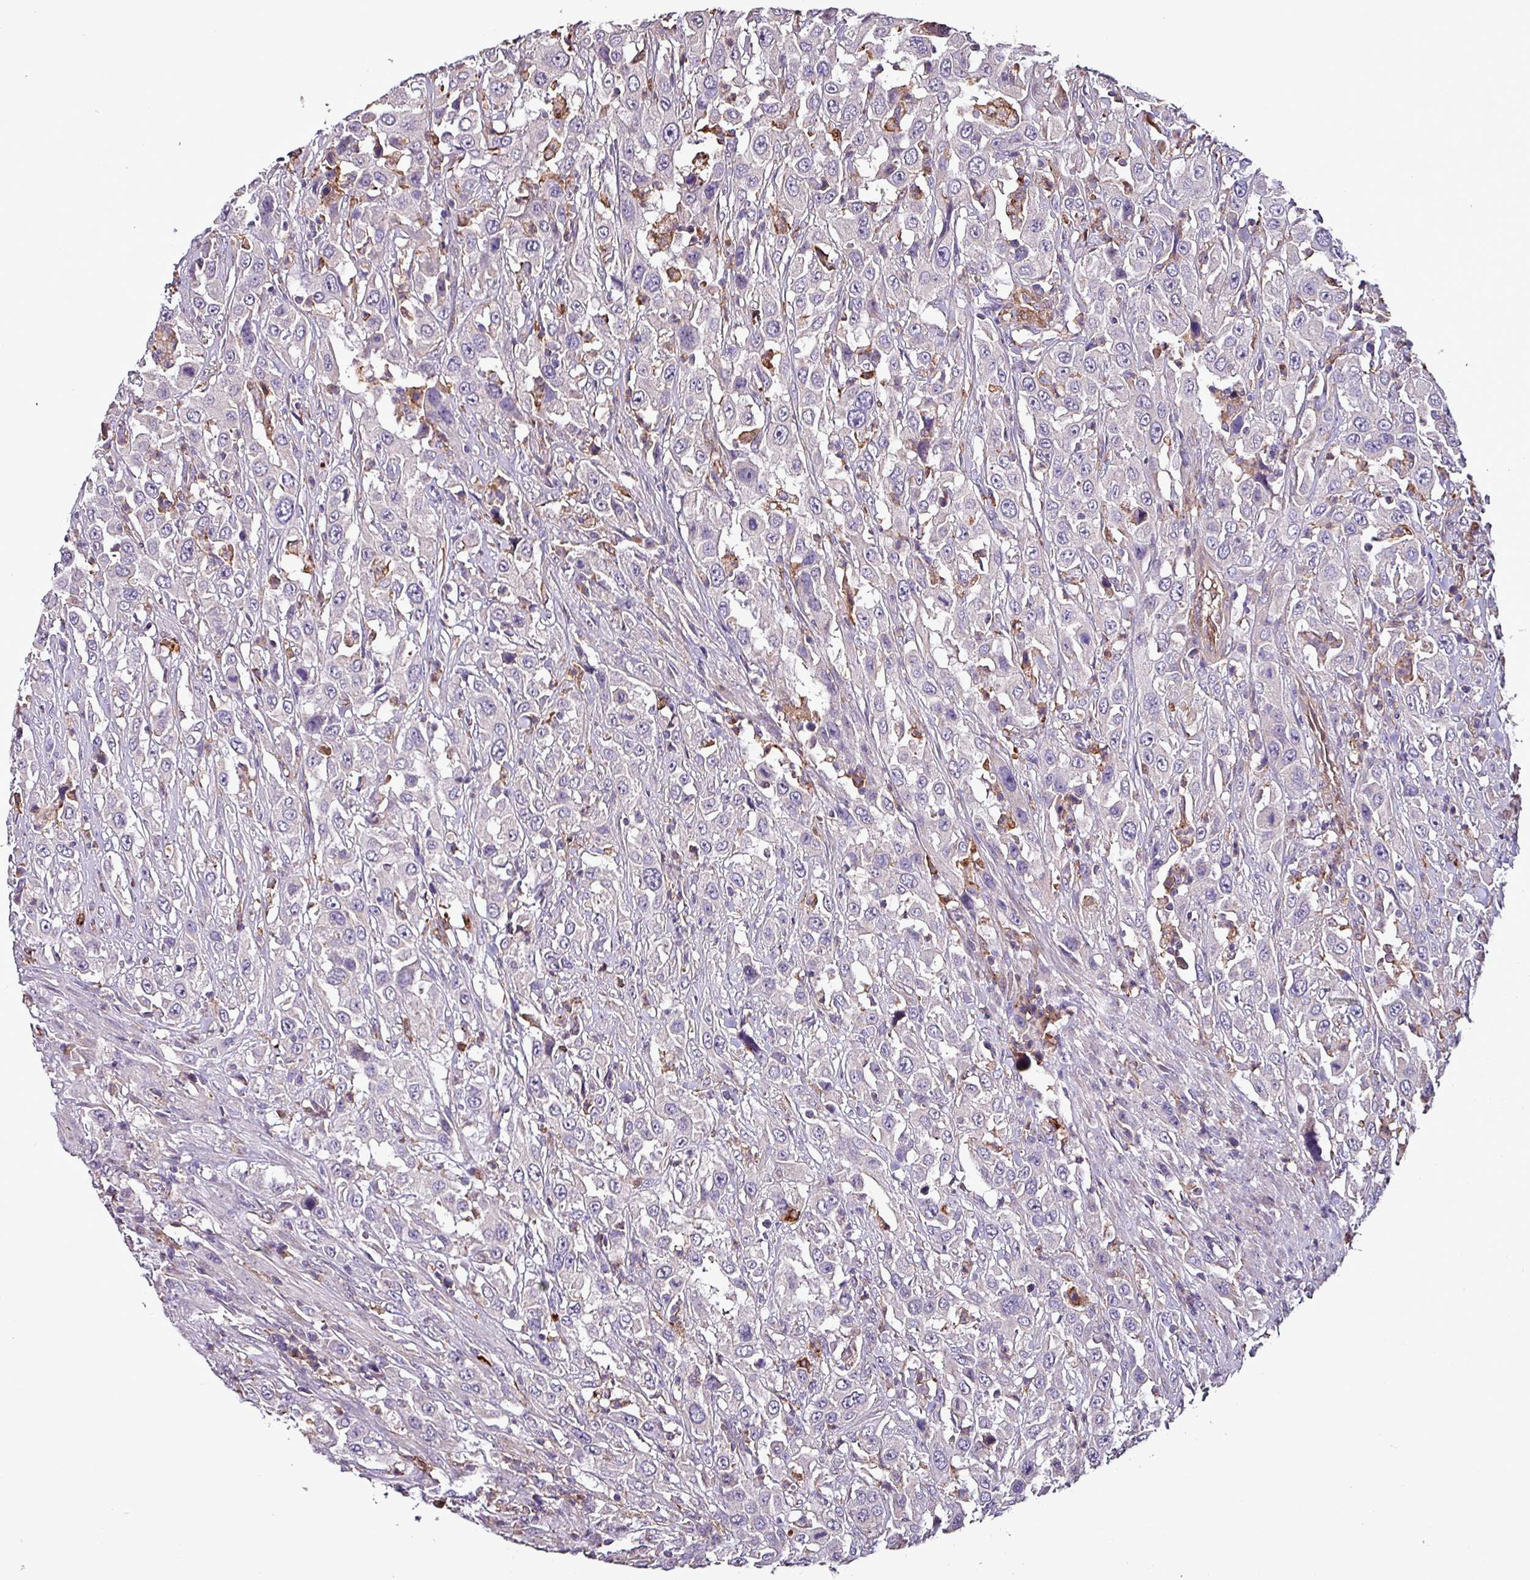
{"staining": {"intensity": "negative", "quantity": "none", "location": "none"}, "tissue": "urothelial cancer", "cell_type": "Tumor cells", "image_type": "cancer", "snomed": [{"axis": "morphology", "description": "Urothelial carcinoma, High grade"}, {"axis": "topography", "description": "Urinary bladder"}], "caption": "This is a histopathology image of IHC staining of urothelial cancer, which shows no positivity in tumor cells. The staining was performed using DAB to visualize the protein expression in brown, while the nuclei were stained in blue with hematoxylin (Magnification: 20x).", "gene": "SCIN", "patient": {"sex": "male", "age": 61}}